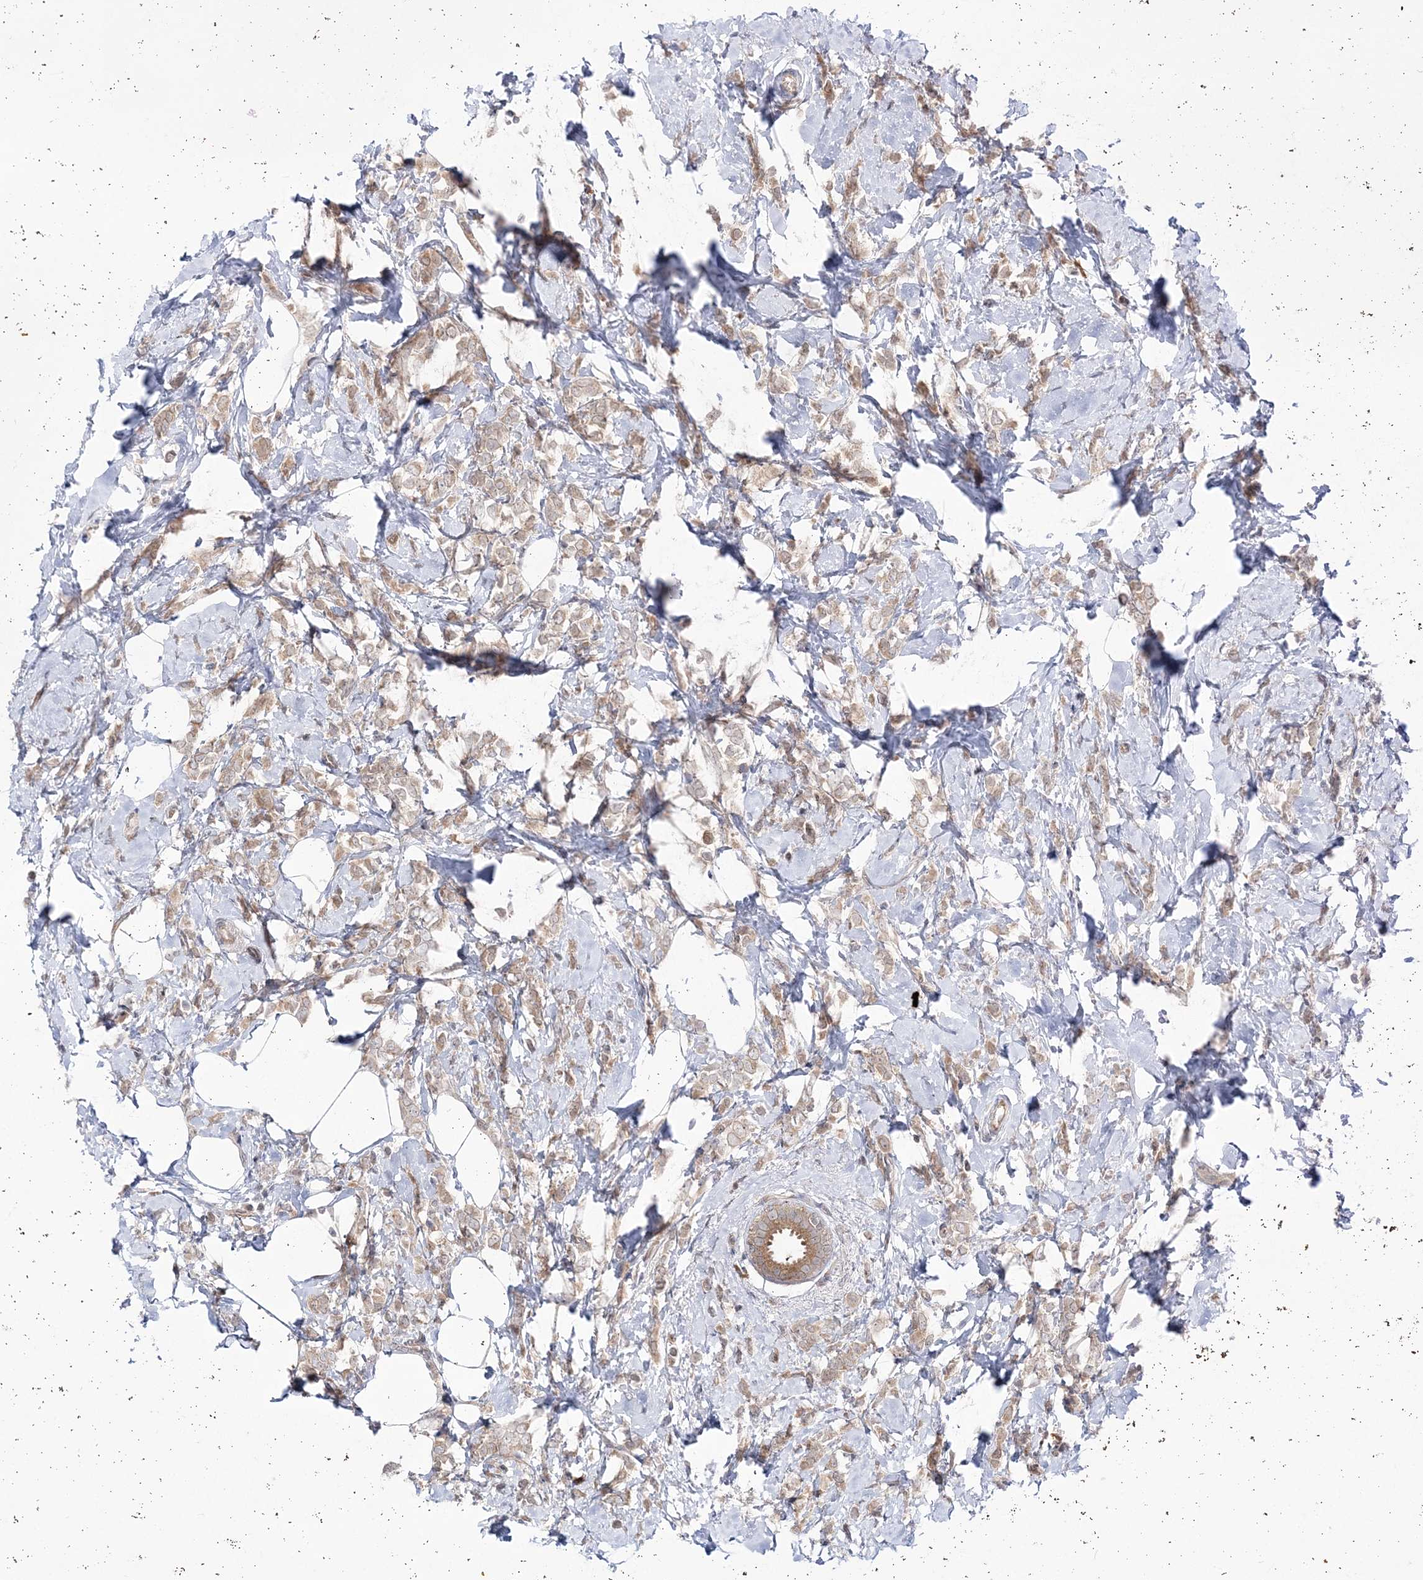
{"staining": {"intensity": "weak", "quantity": ">75%", "location": "cytoplasmic/membranous"}, "tissue": "breast cancer", "cell_type": "Tumor cells", "image_type": "cancer", "snomed": [{"axis": "morphology", "description": "Lobular carcinoma"}, {"axis": "topography", "description": "Breast"}], "caption": "Lobular carcinoma (breast) stained for a protein (brown) reveals weak cytoplasmic/membranous positive positivity in approximately >75% of tumor cells.", "gene": "DHX57", "patient": {"sex": "female", "age": 47}}